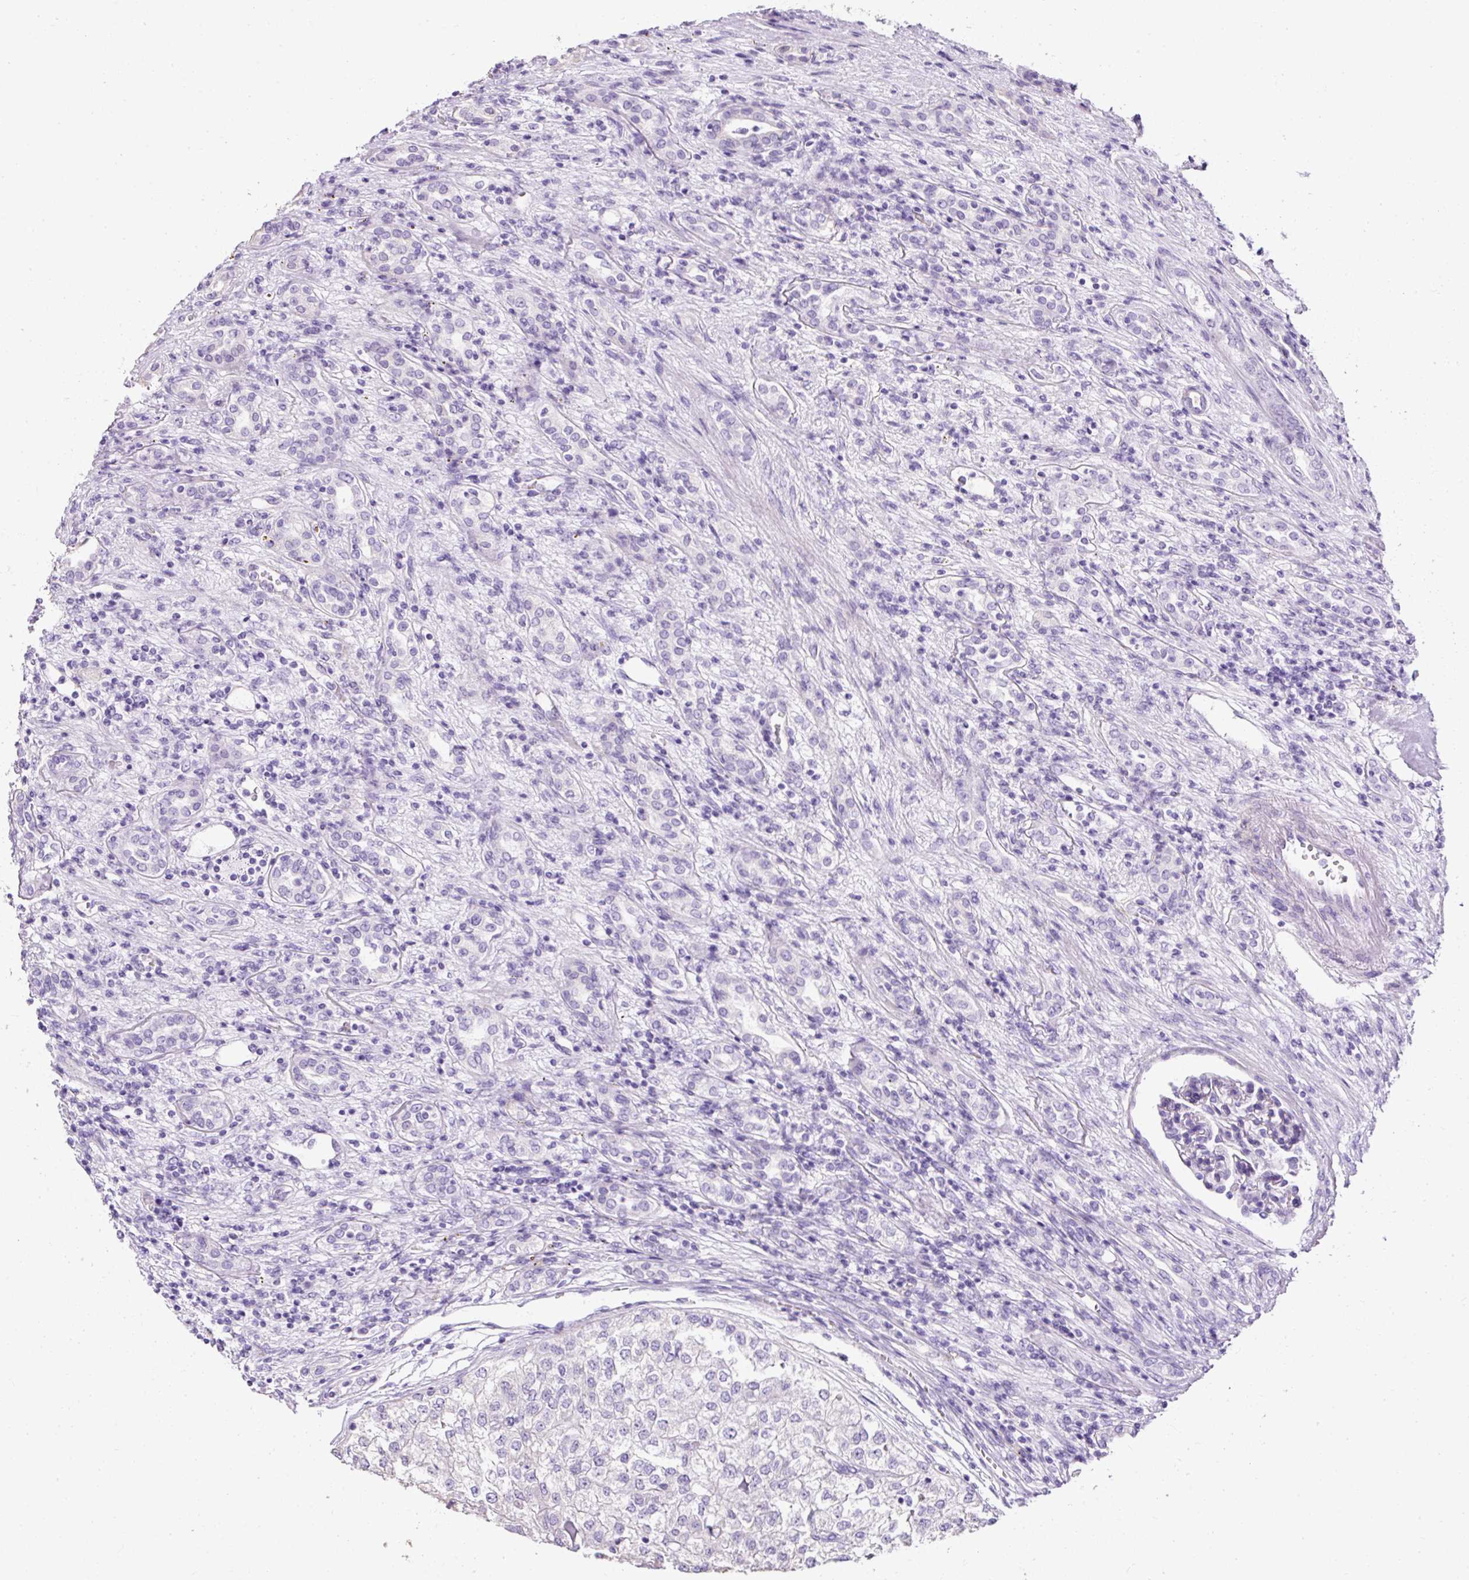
{"staining": {"intensity": "negative", "quantity": "none", "location": "none"}, "tissue": "renal cancer", "cell_type": "Tumor cells", "image_type": "cancer", "snomed": [{"axis": "morphology", "description": "Adenocarcinoma, NOS"}, {"axis": "topography", "description": "Kidney"}], "caption": "IHC histopathology image of human renal cancer stained for a protein (brown), which demonstrates no expression in tumor cells.", "gene": "C2CD4C", "patient": {"sex": "female", "age": 54}}